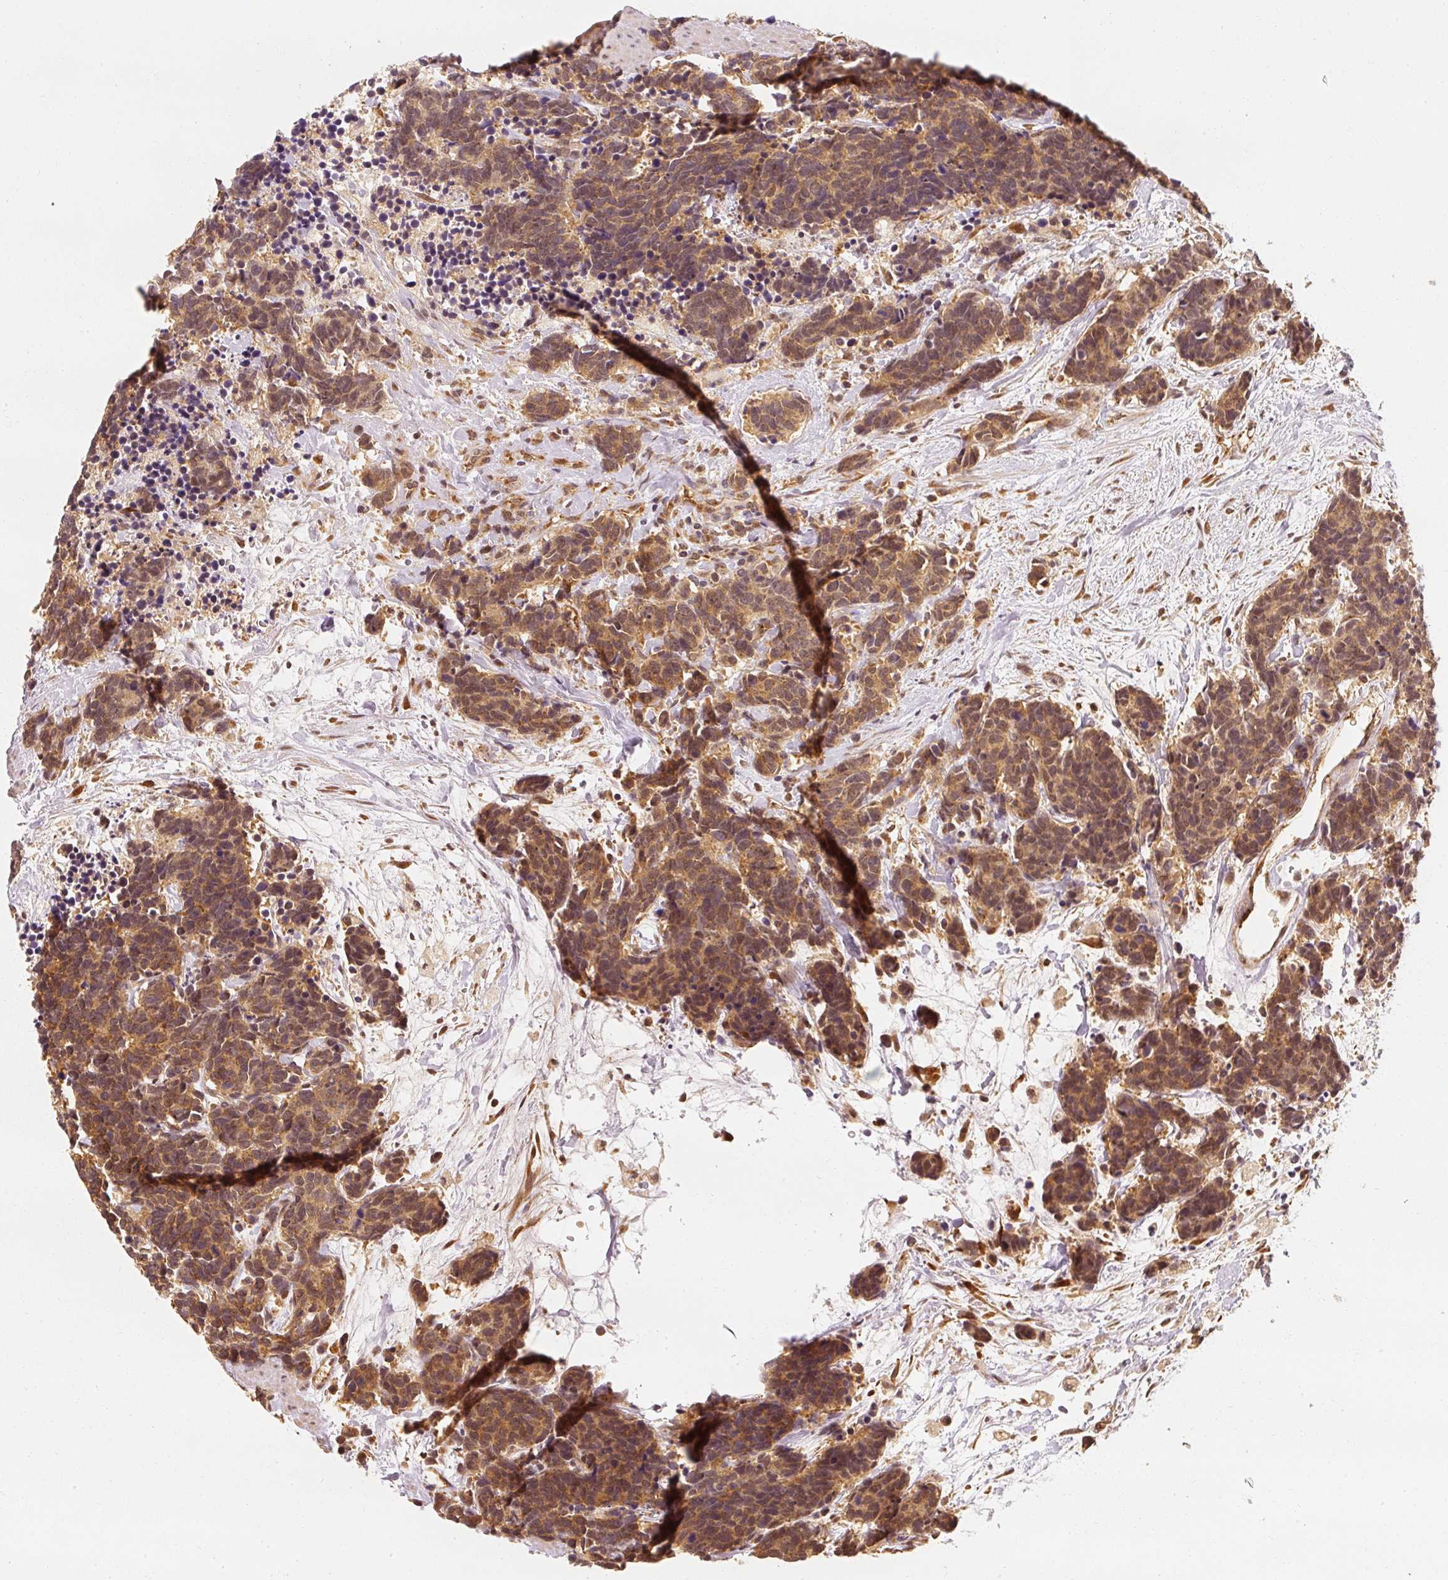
{"staining": {"intensity": "moderate", "quantity": ">75%", "location": "cytoplasmic/membranous"}, "tissue": "carcinoid", "cell_type": "Tumor cells", "image_type": "cancer", "snomed": [{"axis": "morphology", "description": "Carcinoma, NOS"}, {"axis": "morphology", "description": "Carcinoid, malignant, NOS"}, {"axis": "topography", "description": "Prostate"}], "caption": "IHC histopathology image of neoplastic tissue: human carcinoma stained using immunohistochemistry reveals medium levels of moderate protein expression localized specifically in the cytoplasmic/membranous of tumor cells, appearing as a cytoplasmic/membranous brown color.", "gene": "EEF1A2", "patient": {"sex": "male", "age": 57}}